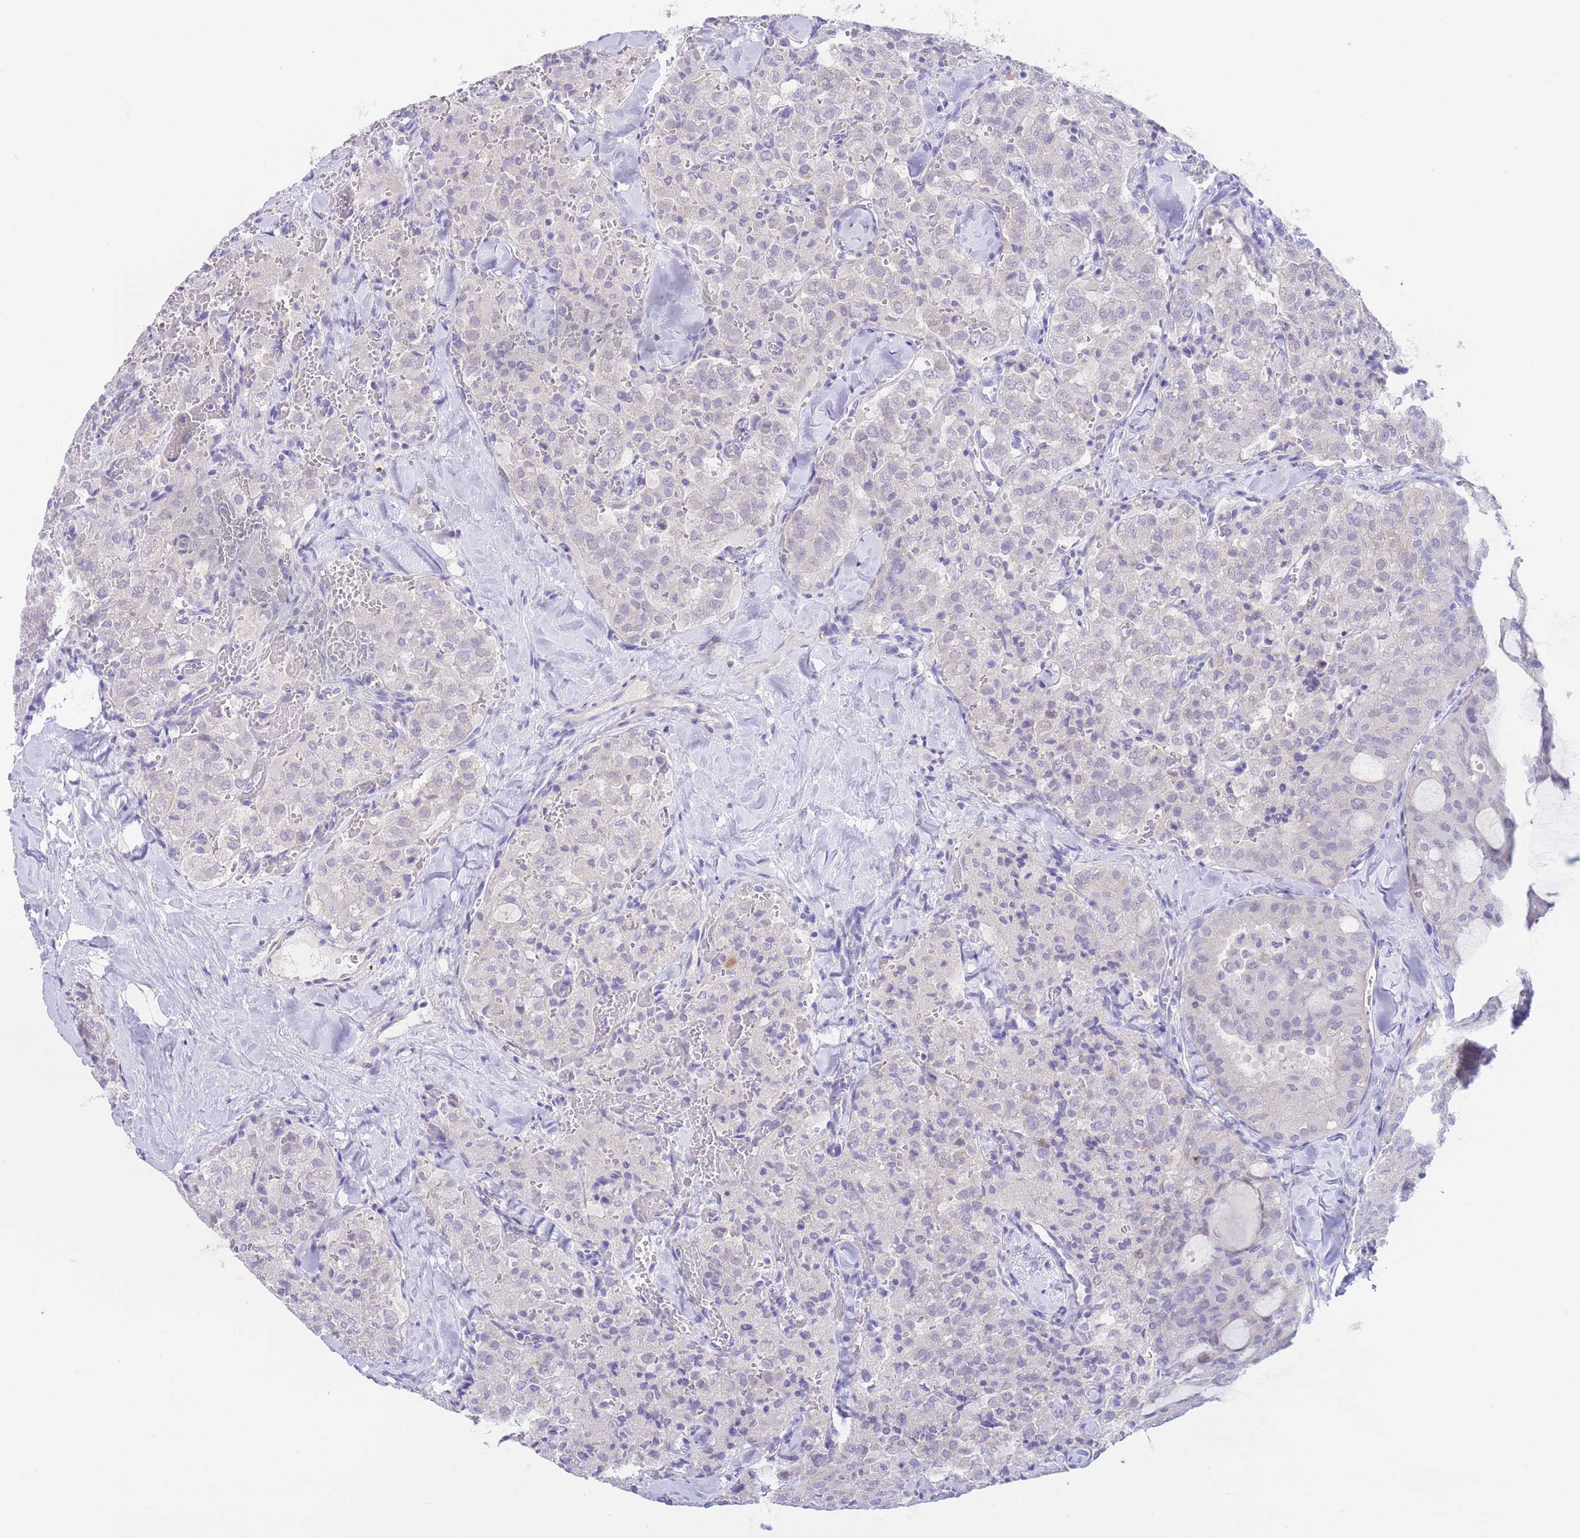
{"staining": {"intensity": "negative", "quantity": "none", "location": "none"}, "tissue": "thyroid cancer", "cell_type": "Tumor cells", "image_type": "cancer", "snomed": [{"axis": "morphology", "description": "Follicular adenoma carcinoma, NOS"}, {"axis": "topography", "description": "Thyroid gland"}], "caption": "Tumor cells are negative for protein expression in human follicular adenoma carcinoma (thyroid).", "gene": "PCDHB3", "patient": {"sex": "male", "age": 75}}